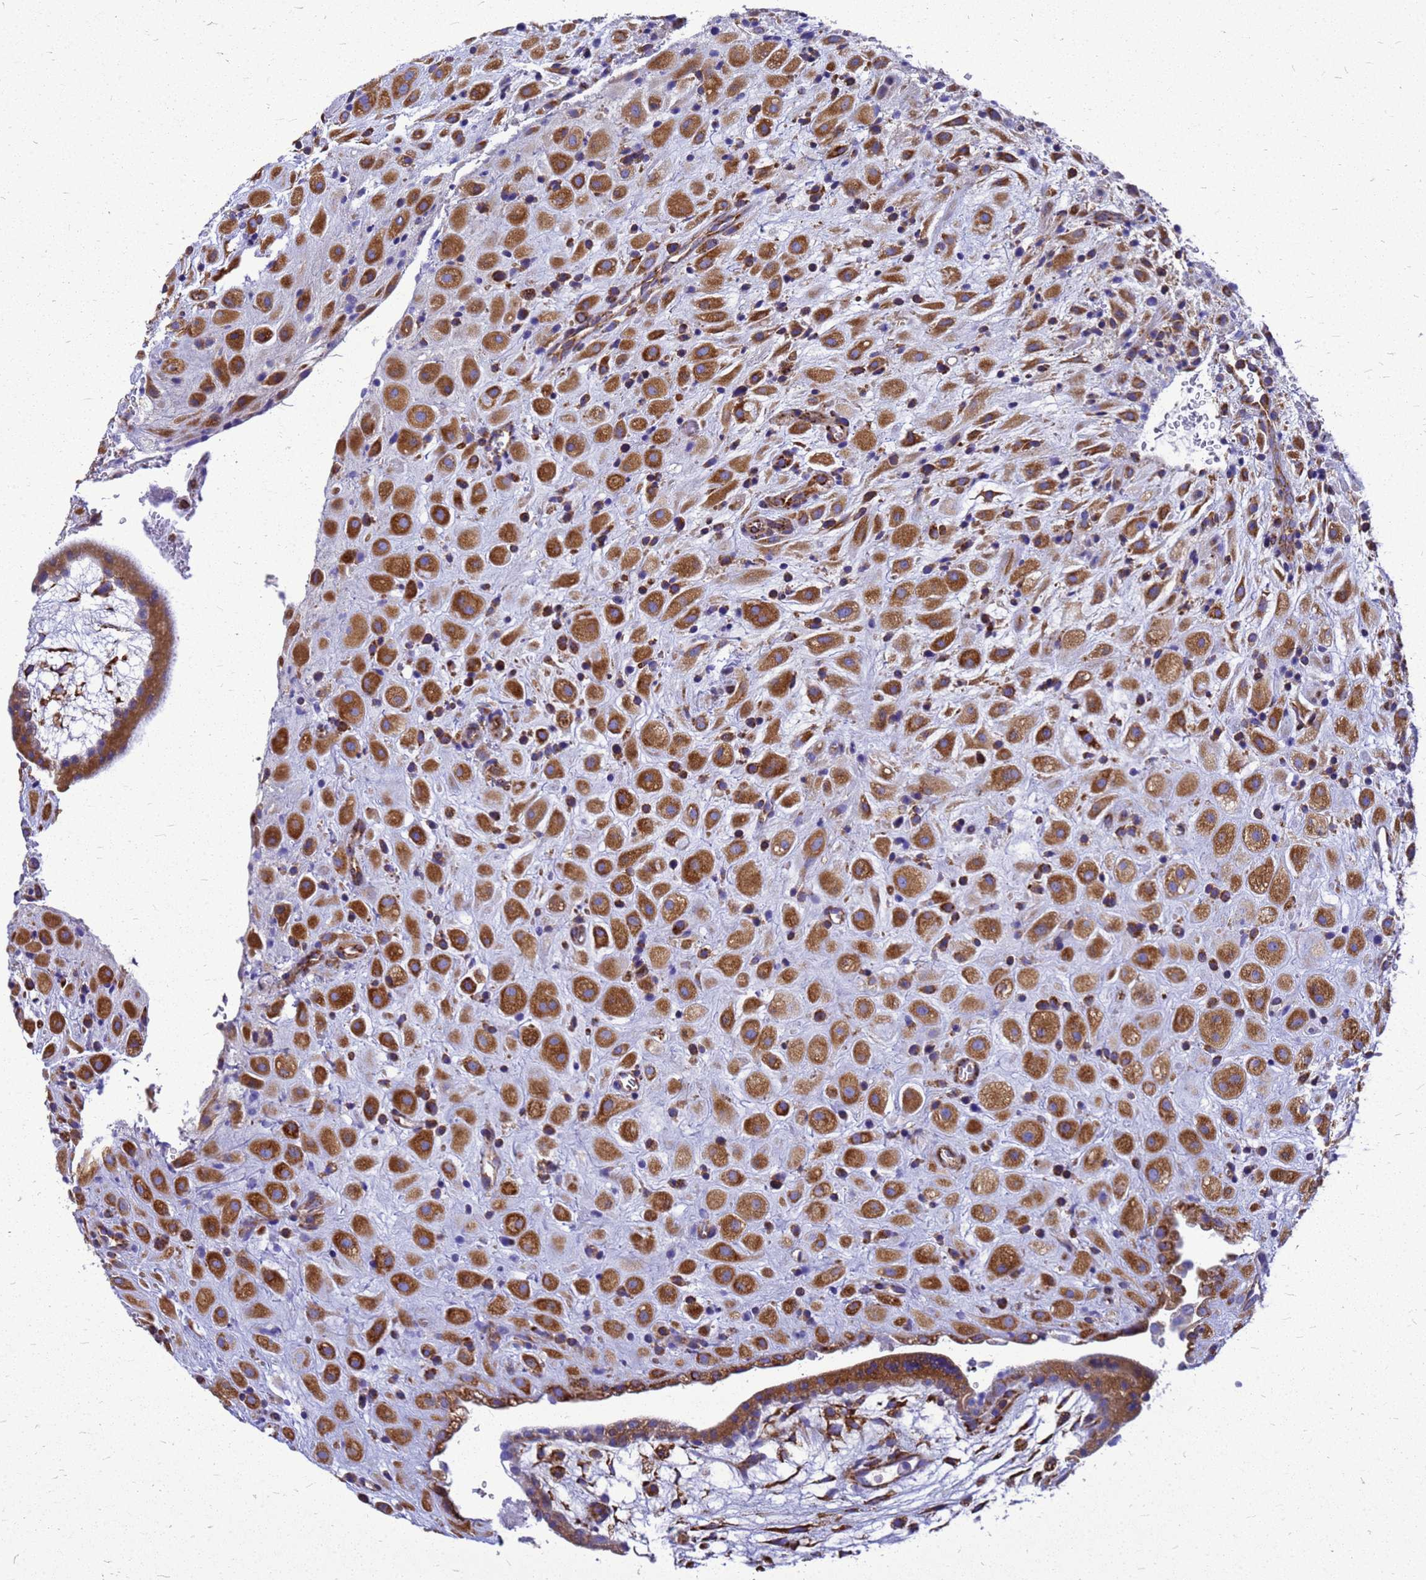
{"staining": {"intensity": "strong", "quantity": ">75%", "location": "cytoplasmic/membranous"}, "tissue": "placenta", "cell_type": "Decidual cells", "image_type": "normal", "snomed": [{"axis": "morphology", "description": "Normal tissue, NOS"}, {"axis": "topography", "description": "Placenta"}], "caption": "Immunohistochemistry (IHC) staining of benign placenta, which displays high levels of strong cytoplasmic/membranous positivity in approximately >75% of decidual cells indicating strong cytoplasmic/membranous protein positivity. The staining was performed using DAB (3,3'-diaminobenzidine) (brown) for protein detection and nuclei were counterstained in hematoxylin (blue).", "gene": "EEF1D", "patient": {"sex": "female", "age": 35}}